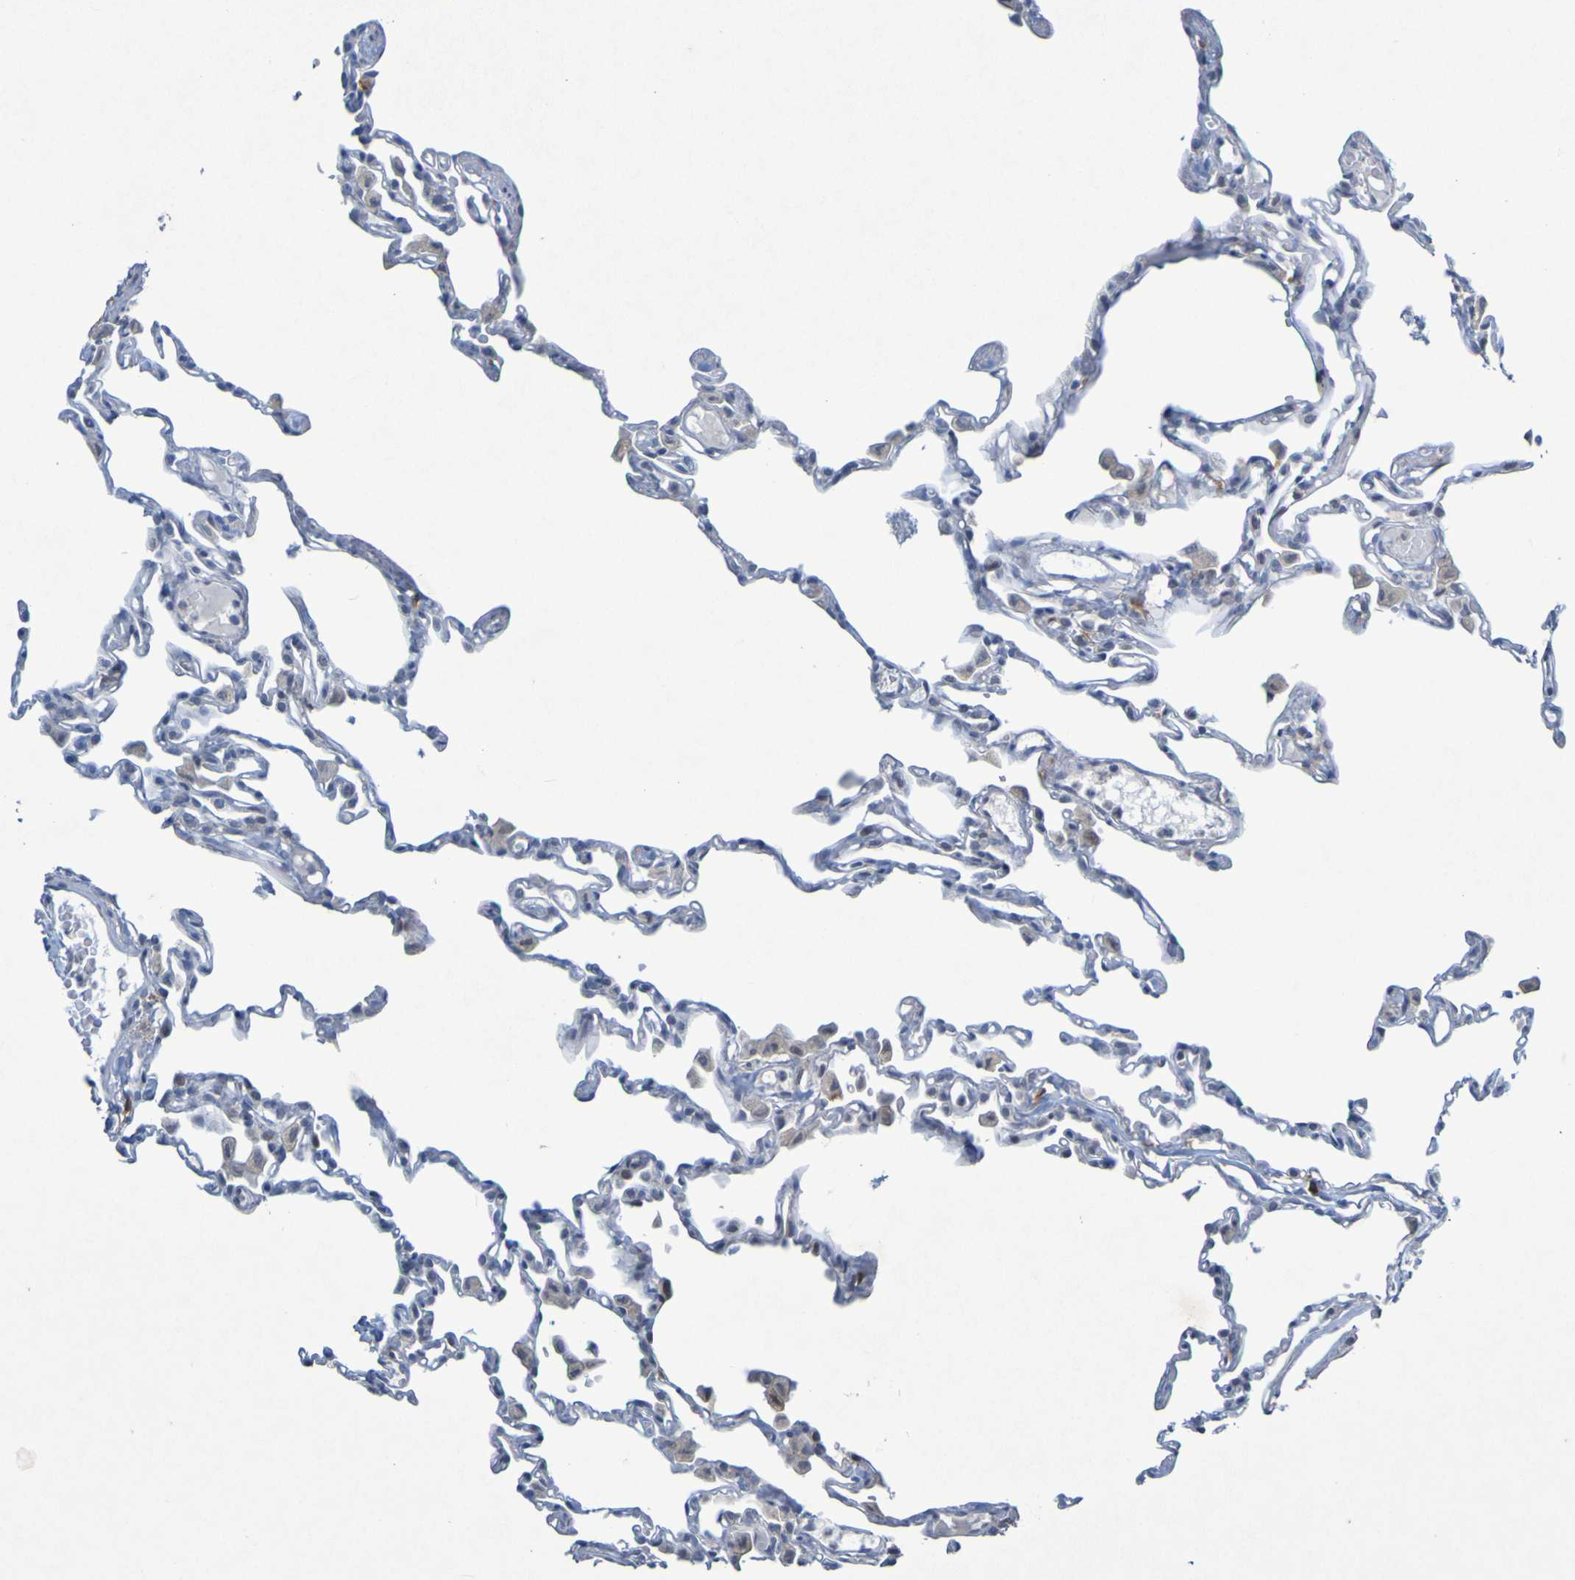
{"staining": {"intensity": "negative", "quantity": "none", "location": "none"}, "tissue": "lung", "cell_type": "Alveolar cells", "image_type": "normal", "snomed": [{"axis": "morphology", "description": "Normal tissue, NOS"}, {"axis": "topography", "description": "Lung"}], "caption": "High power microscopy image of an IHC micrograph of normal lung, revealing no significant staining in alveolar cells.", "gene": "LILRB5", "patient": {"sex": "female", "age": 49}}